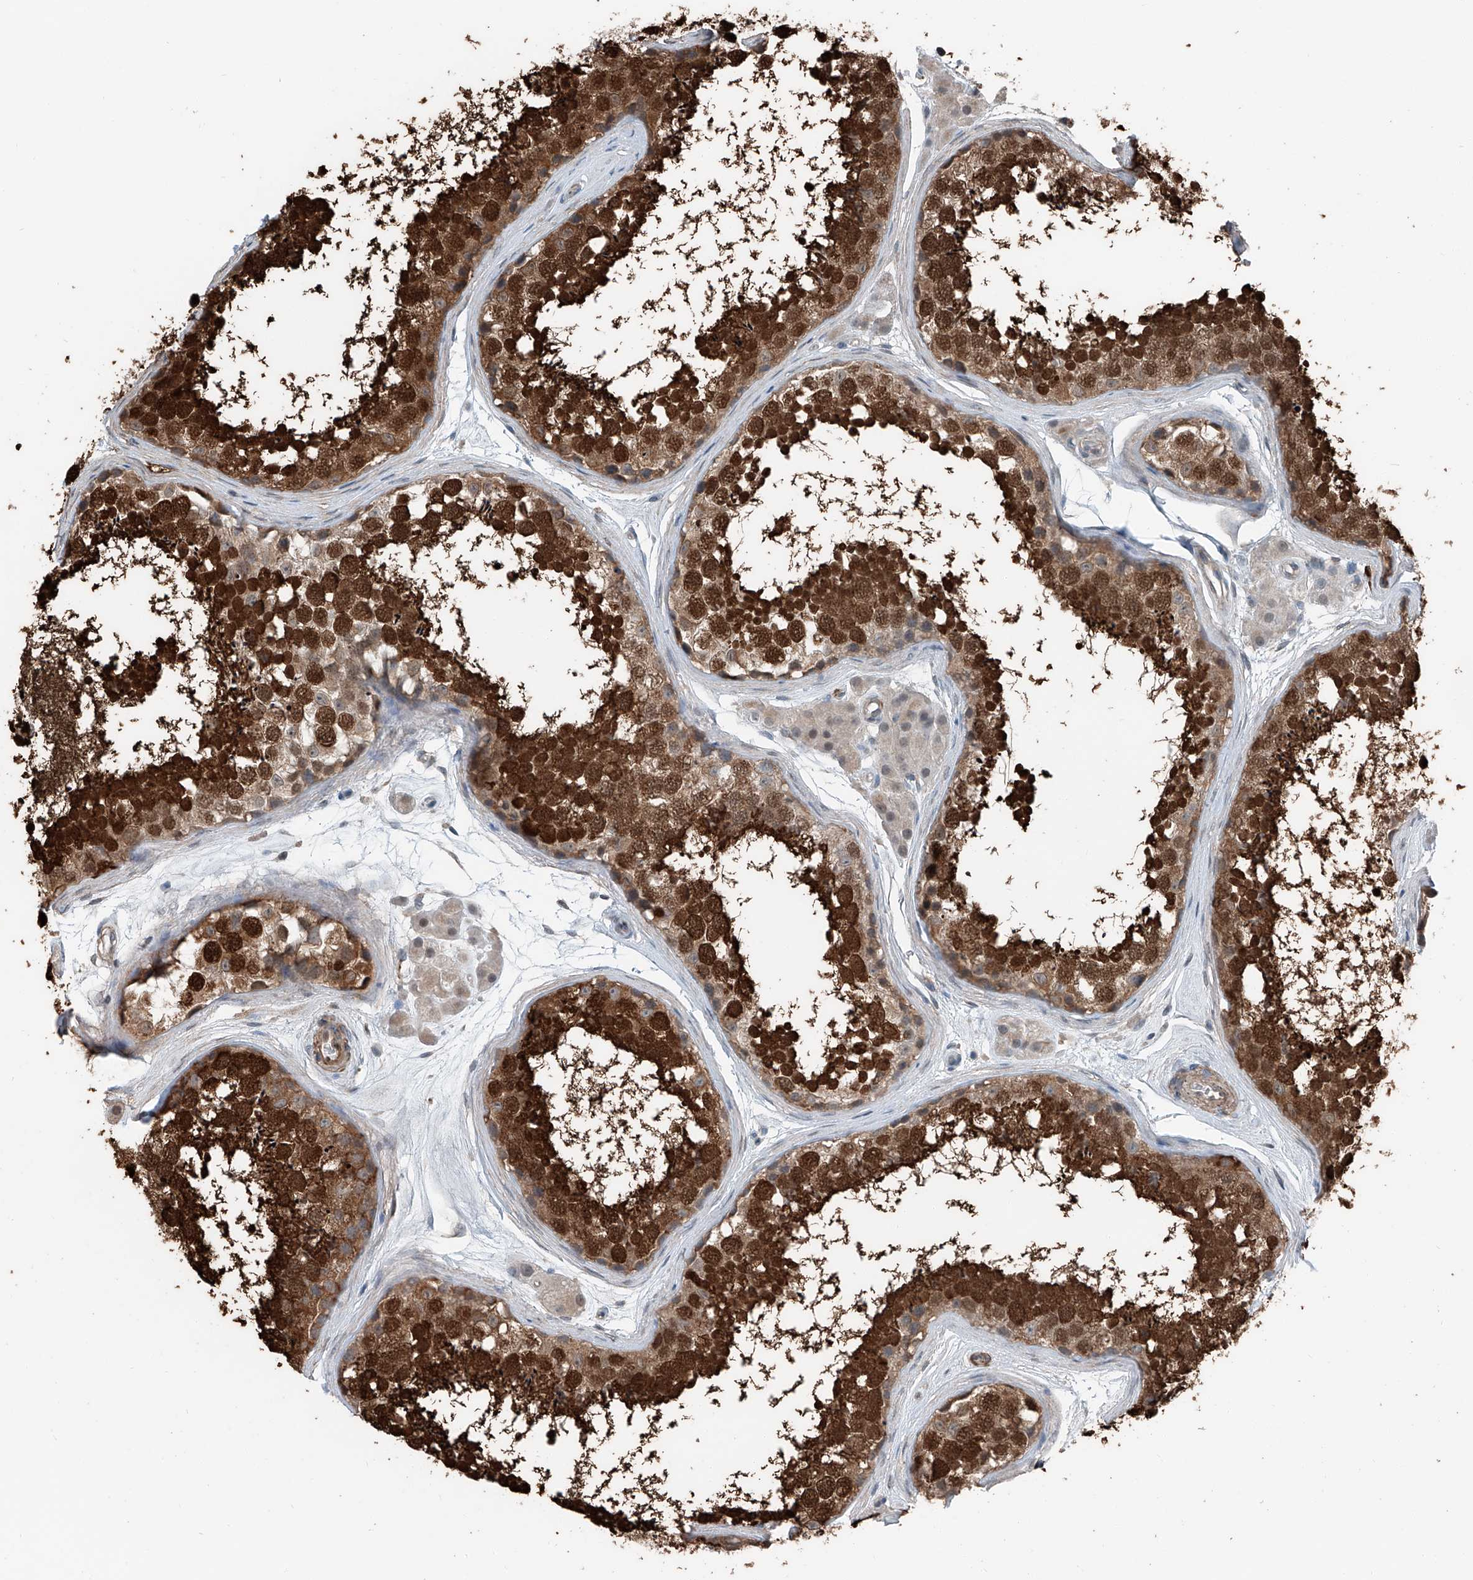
{"staining": {"intensity": "strong", "quantity": ">75%", "location": "cytoplasmic/membranous,nuclear"}, "tissue": "testis", "cell_type": "Cells in seminiferous ducts", "image_type": "normal", "snomed": [{"axis": "morphology", "description": "Normal tissue, NOS"}, {"axis": "topography", "description": "Testis"}], "caption": "Normal testis reveals strong cytoplasmic/membranous,nuclear expression in about >75% of cells in seminiferous ducts, visualized by immunohistochemistry.", "gene": "HSPA6", "patient": {"sex": "male", "age": 56}}